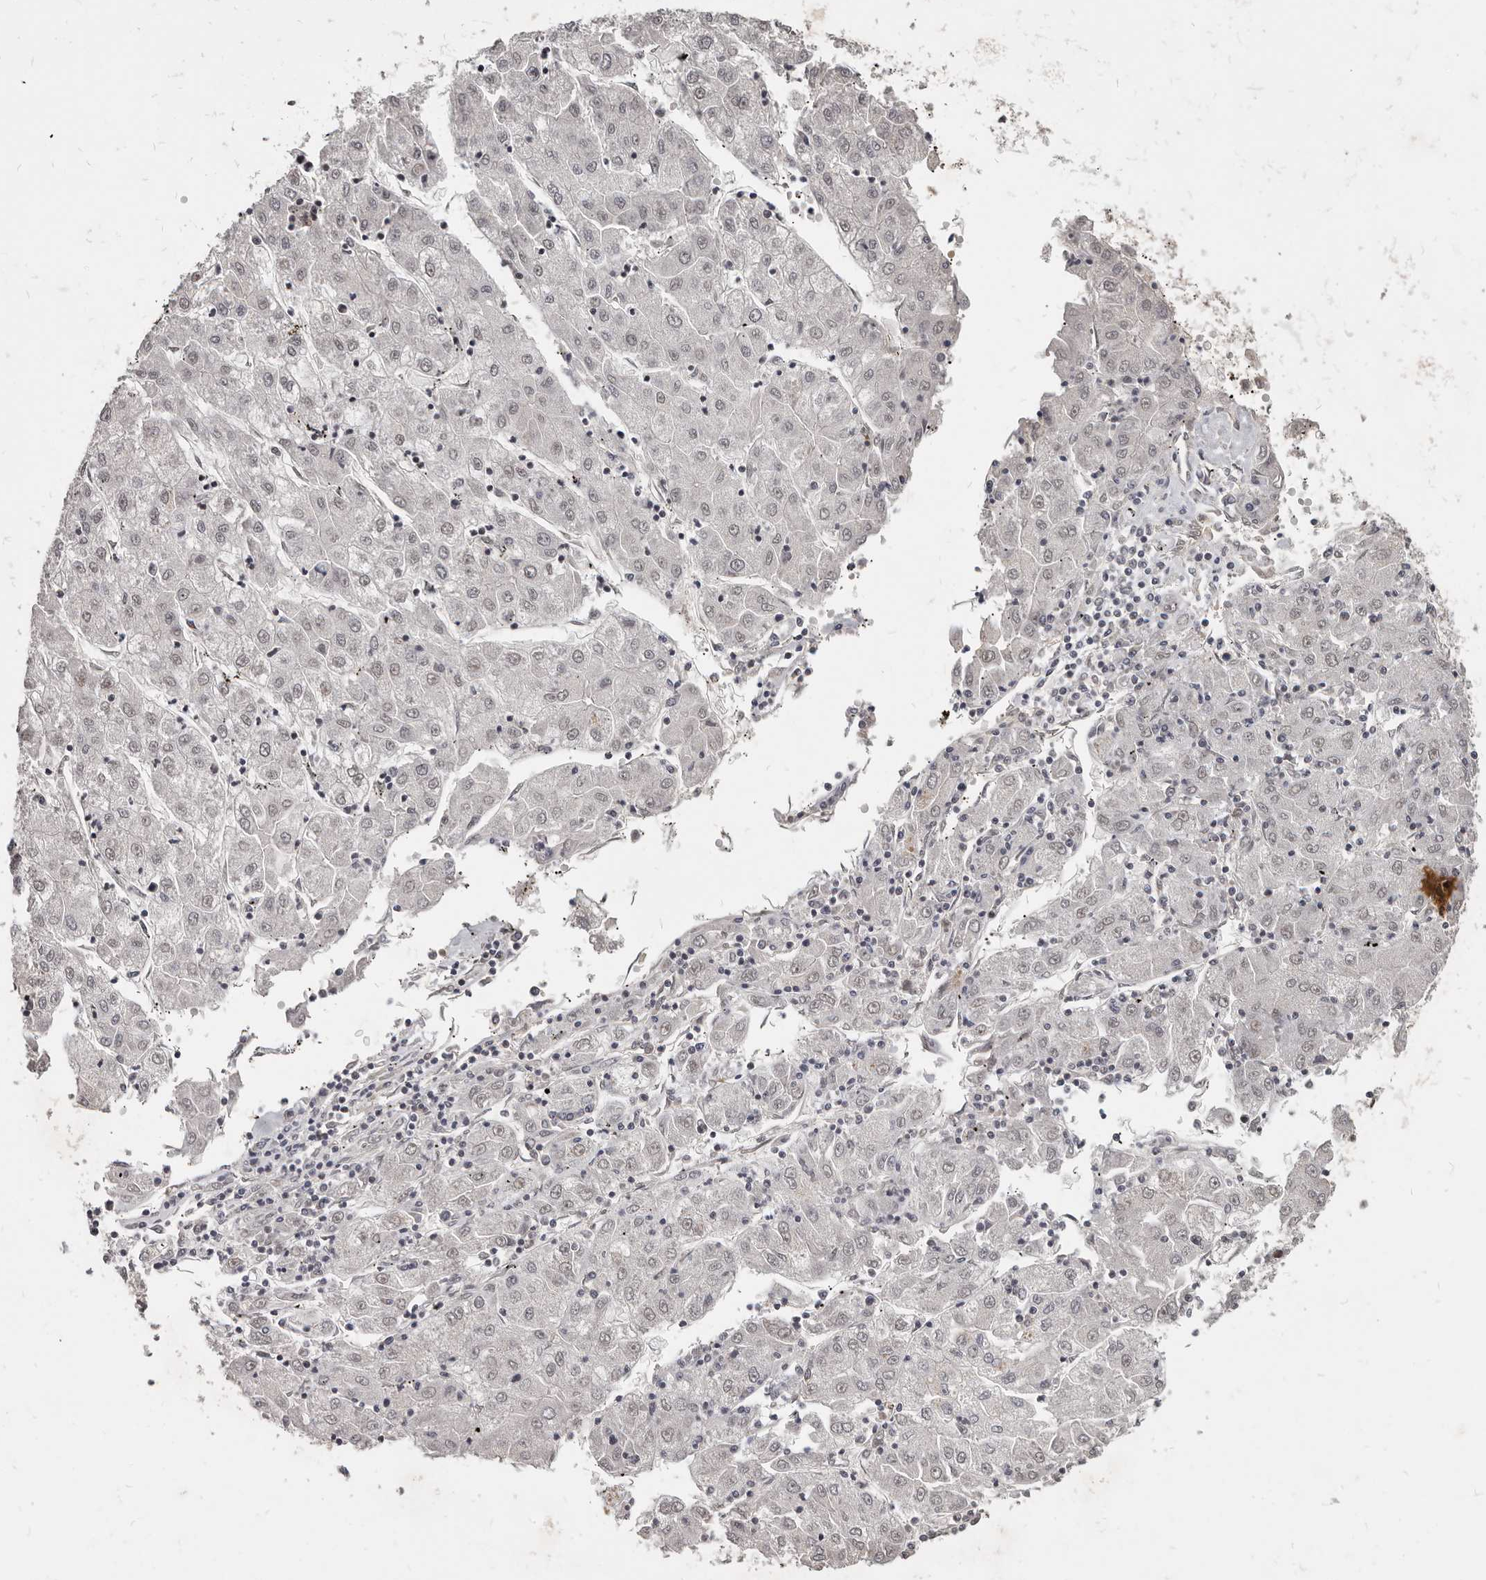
{"staining": {"intensity": "weak", "quantity": "25%-75%", "location": "nuclear"}, "tissue": "liver cancer", "cell_type": "Tumor cells", "image_type": "cancer", "snomed": [{"axis": "morphology", "description": "Carcinoma, Hepatocellular, NOS"}, {"axis": "topography", "description": "Liver"}], "caption": "High-magnification brightfield microscopy of hepatocellular carcinoma (liver) stained with DAB (3,3'-diaminobenzidine) (brown) and counterstained with hematoxylin (blue). tumor cells exhibit weak nuclear staining is seen in approximately25%-75% of cells.", "gene": "ATF5", "patient": {"sex": "male", "age": 72}}